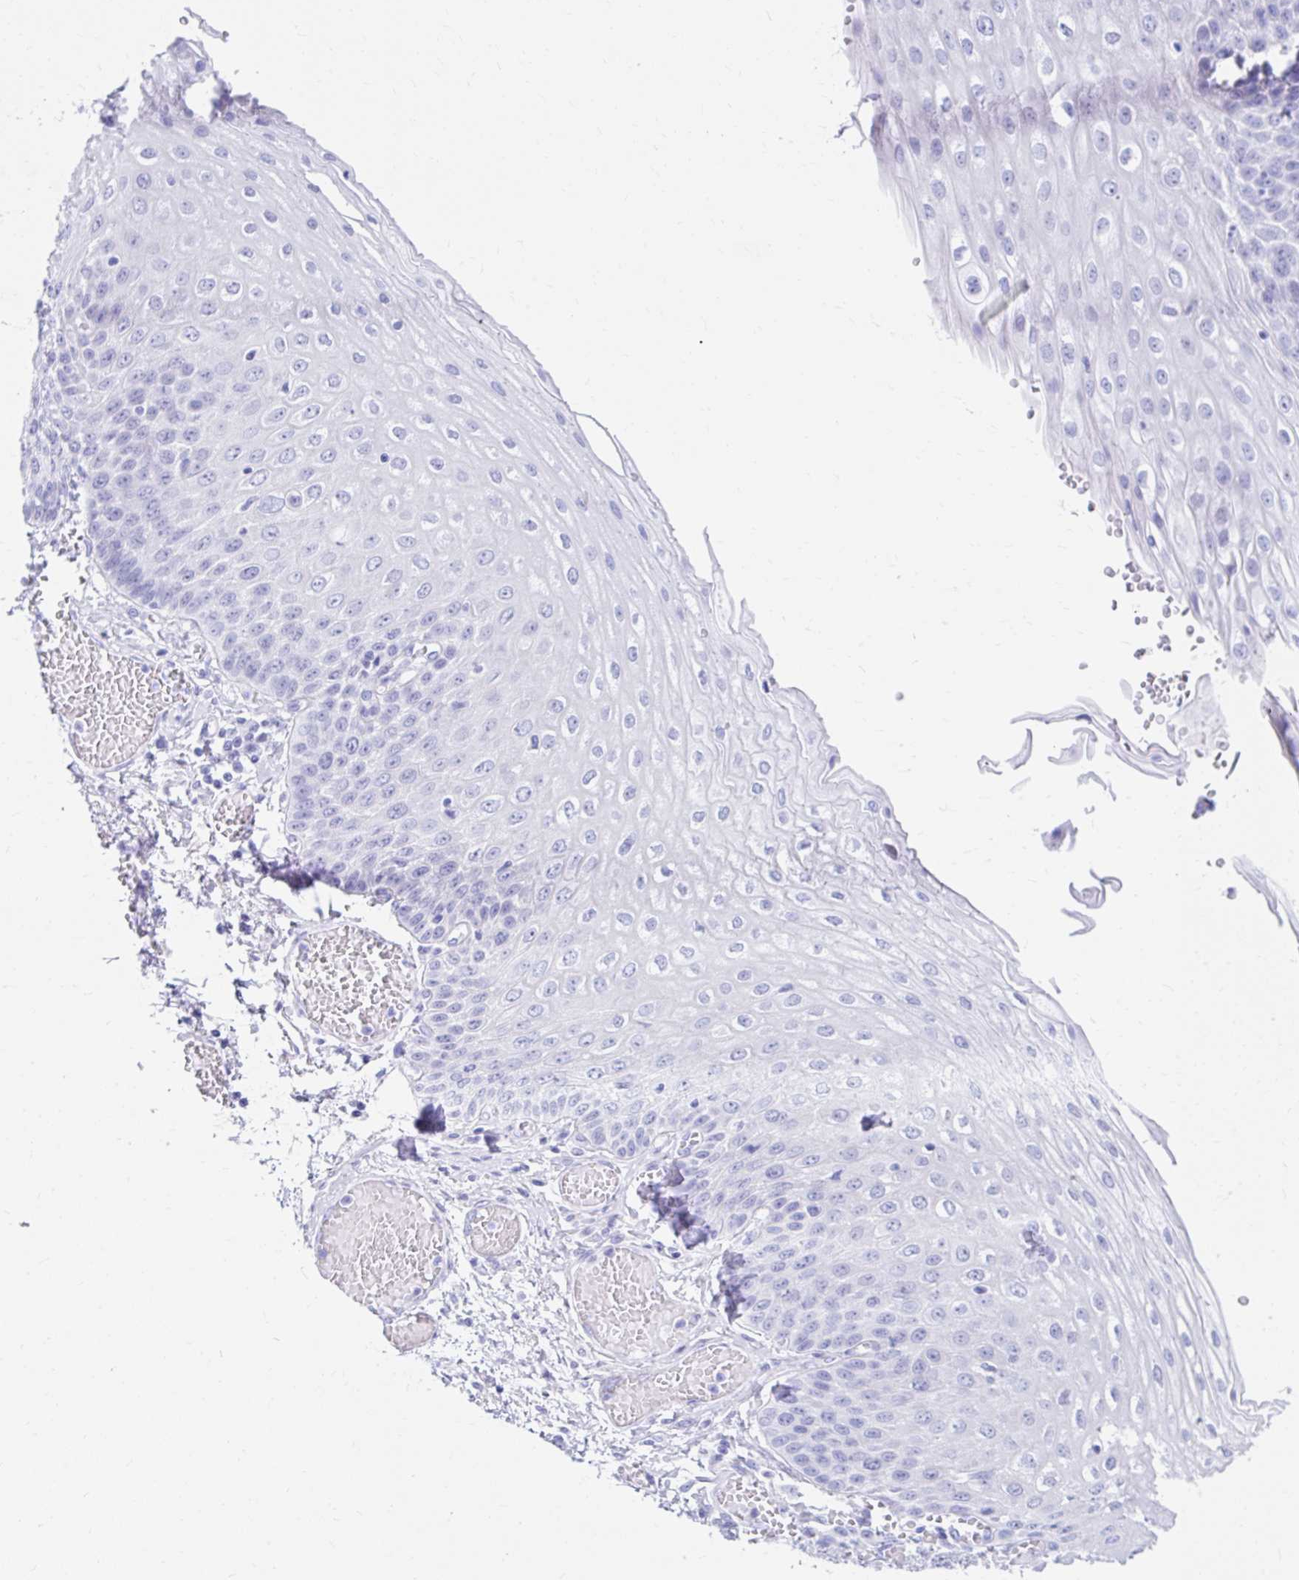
{"staining": {"intensity": "negative", "quantity": "none", "location": "none"}, "tissue": "esophagus", "cell_type": "Squamous epithelial cells", "image_type": "normal", "snomed": [{"axis": "morphology", "description": "Normal tissue, NOS"}, {"axis": "morphology", "description": "Adenocarcinoma, NOS"}, {"axis": "topography", "description": "Esophagus"}], "caption": "A high-resolution histopathology image shows immunohistochemistry staining of normal esophagus, which displays no significant expression in squamous epithelial cells.", "gene": "NSG2", "patient": {"sex": "male", "age": 81}}